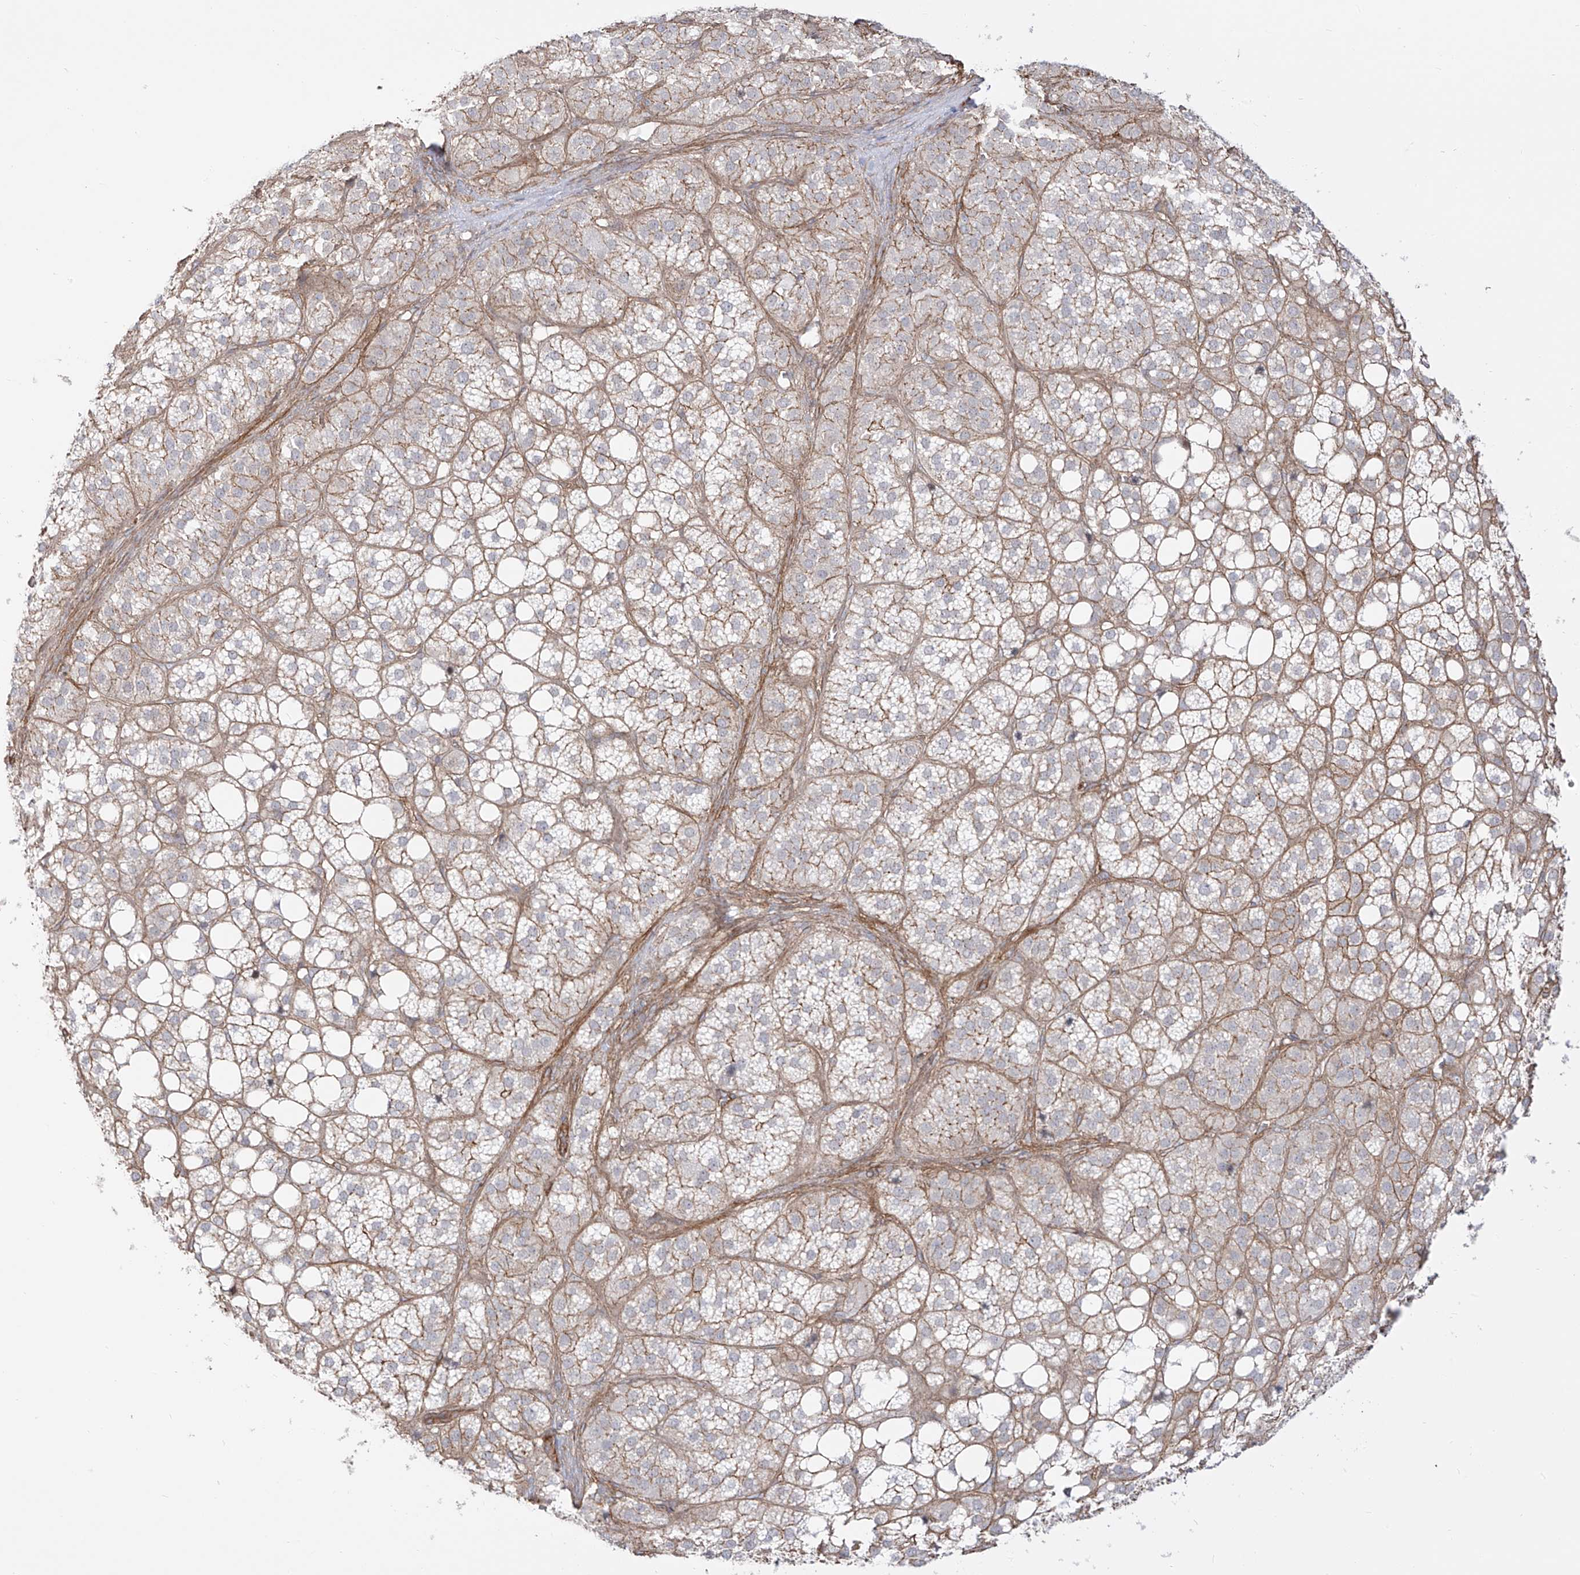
{"staining": {"intensity": "moderate", "quantity": ">75%", "location": "cytoplasmic/membranous"}, "tissue": "adrenal gland", "cell_type": "Glandular cells", "image_type": "normal", "snomed": [{"axis": "morphology", "description": "Normal tissue, NOS"}, {"axis": "topography", "description": "Adrenal gland"}], "caption": "Brown immunohistochemical staining in unremarkable adrenal gland reveals moderate cytoplasmic/membranous expression in about >75% of glandular cells.", "gene": "ZNF180", "patient": {"sex": "female", "age": 59}}